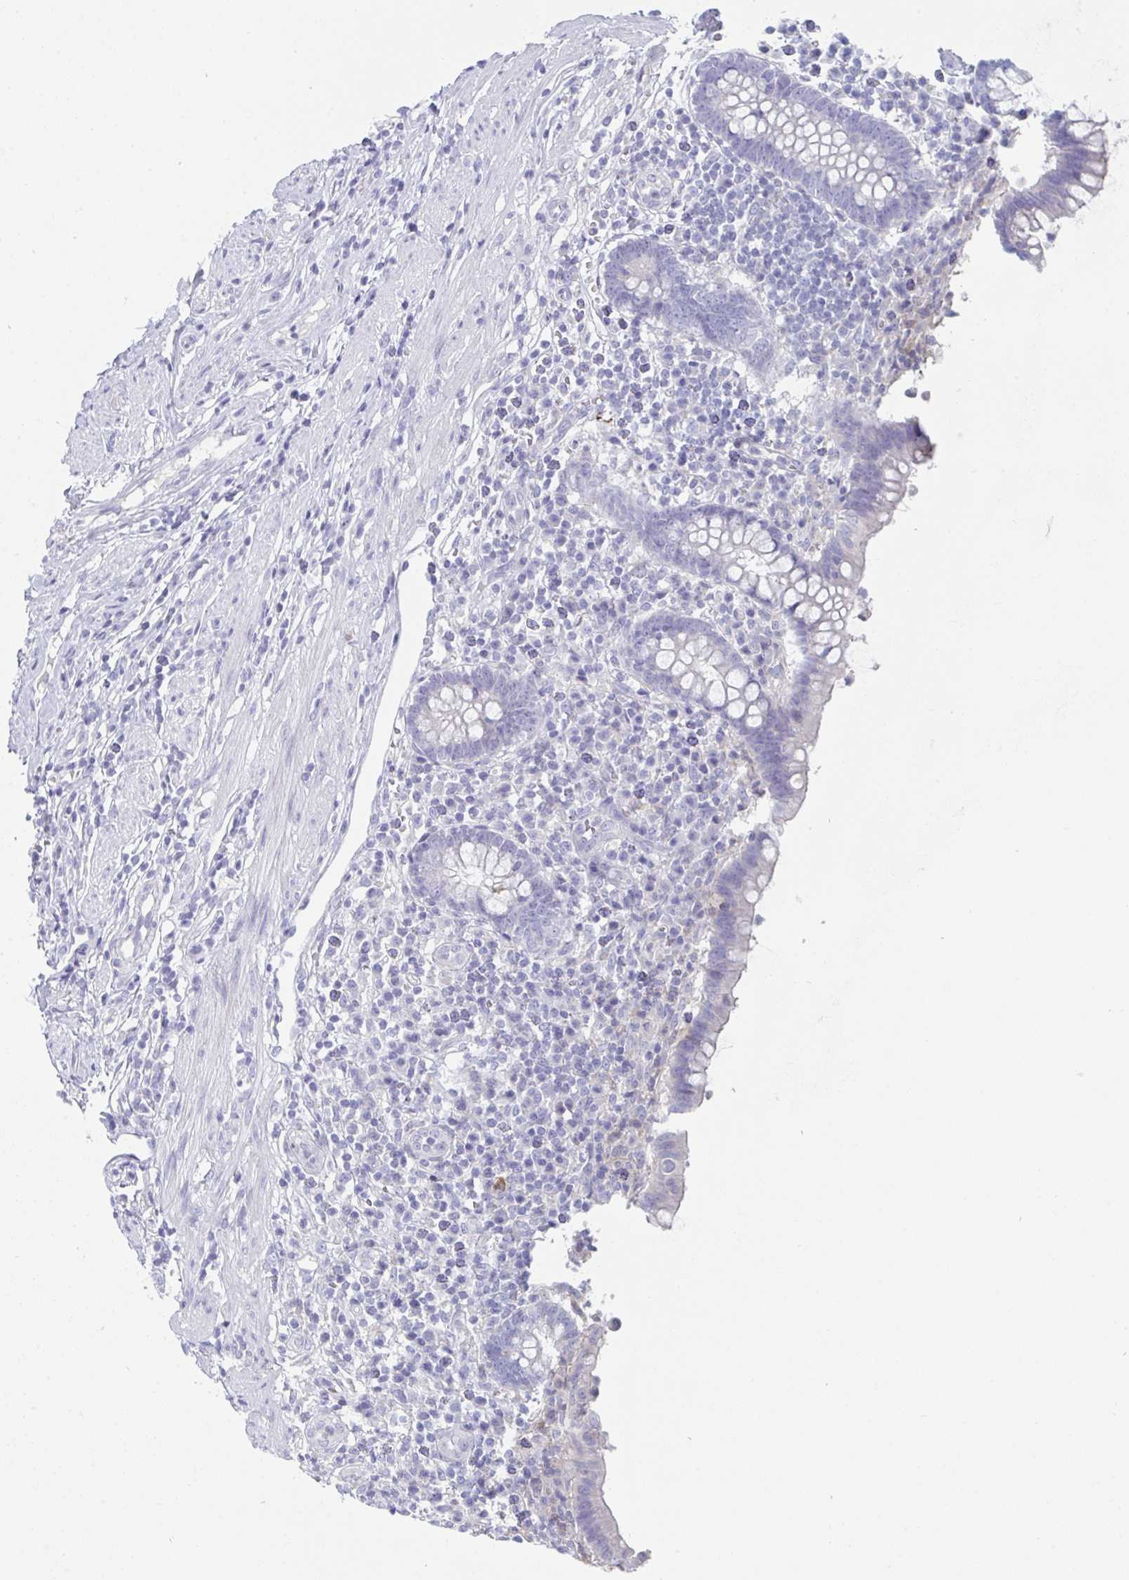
{"staining": {"intensity": "negative", "quantity": "none", "location": "none"}, "tissue": "appendix", "cell_type": "Glandular cells", "image_type": "normal", "snomed": [{"axis": "morphology", "description": "Normal tissue, NOS"}, {"axis": "topography", "description": "Appendix"}], "caption": "Immunohistochemical staining of benign appendix shows no significant staining in glandular cells. (DAB immunohistochemistry (IHC), high magnification).", "gene": "PTPRD", "patient": {"sex": "female", "age": 56}}